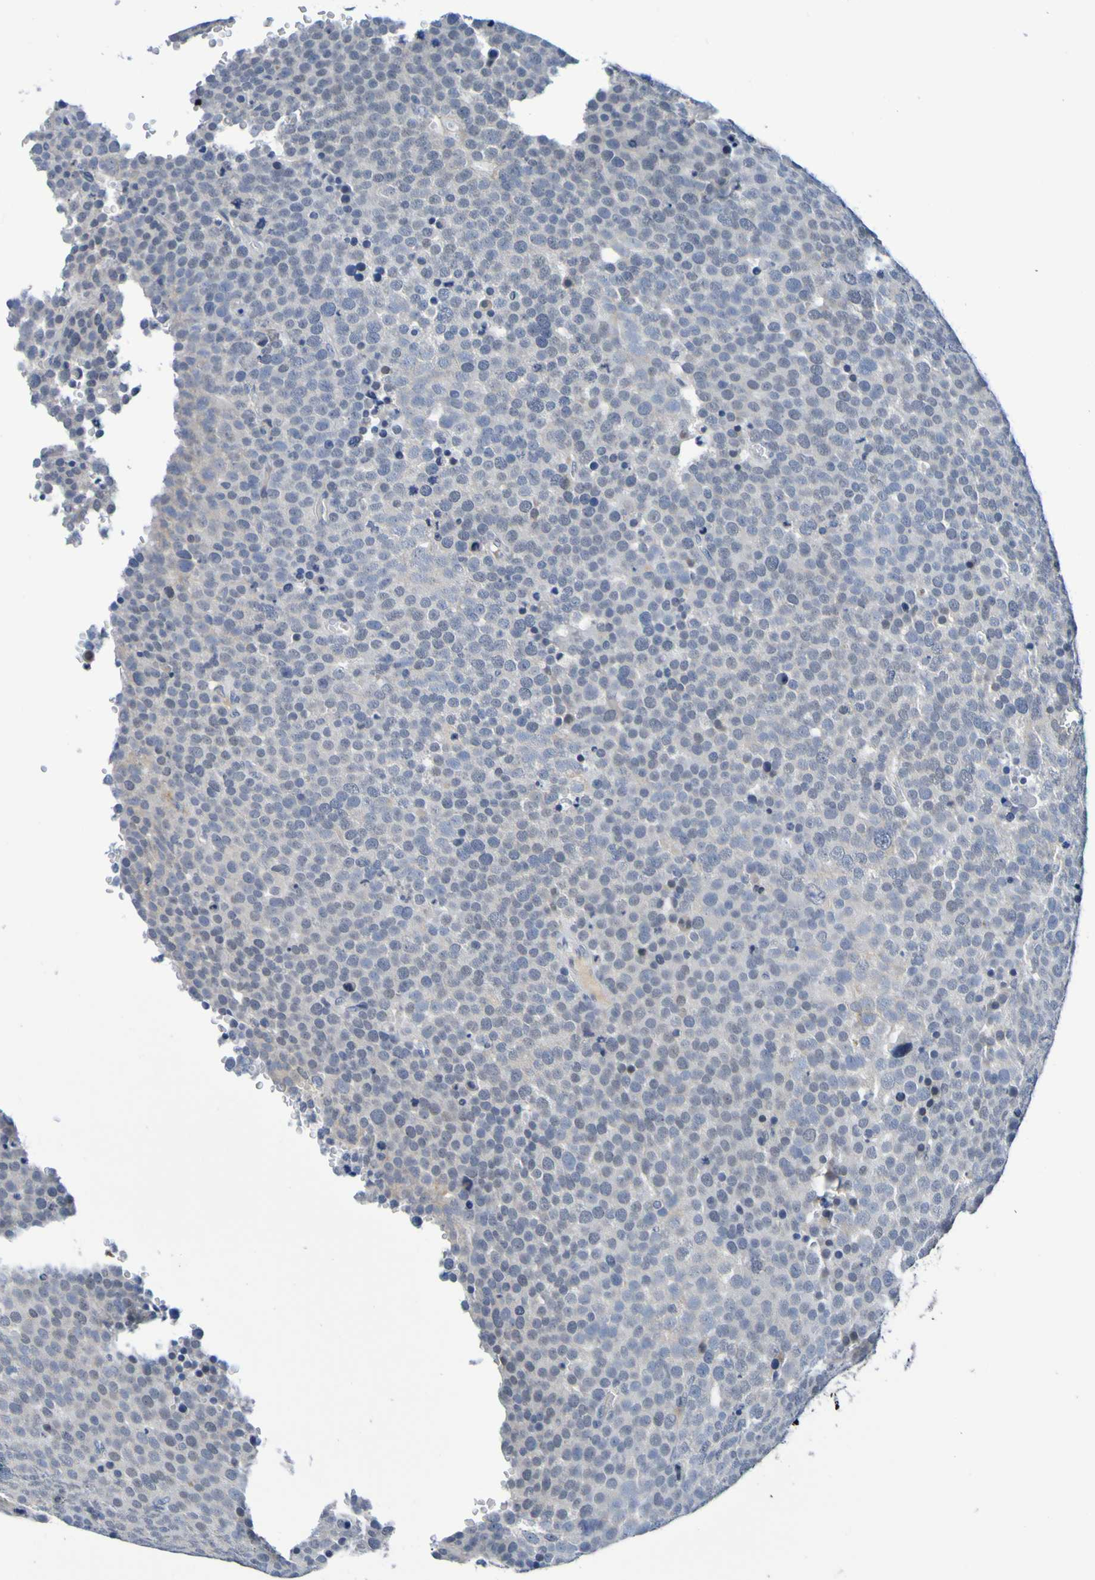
{"staining": {"intensity": "negative", "quantity": "none", "location": "none"}, "tissue": "testis cancer", "cell_type": "Tumor cells", "image_type": "cancer", "snomed": [{"axis": "morphology", "description": "Seminoma, NOS"}, {"axis": "topography", "description": "Testis"}], "caption": "DAB immunohistochemical staining of human testis cancer demonstrates no significant staining in tumor cells. (Immunohistochemistry, brightfield microscopy, high magnification).", "gene": "VMA21", "patient": {"sex": "male", "age": 71}}